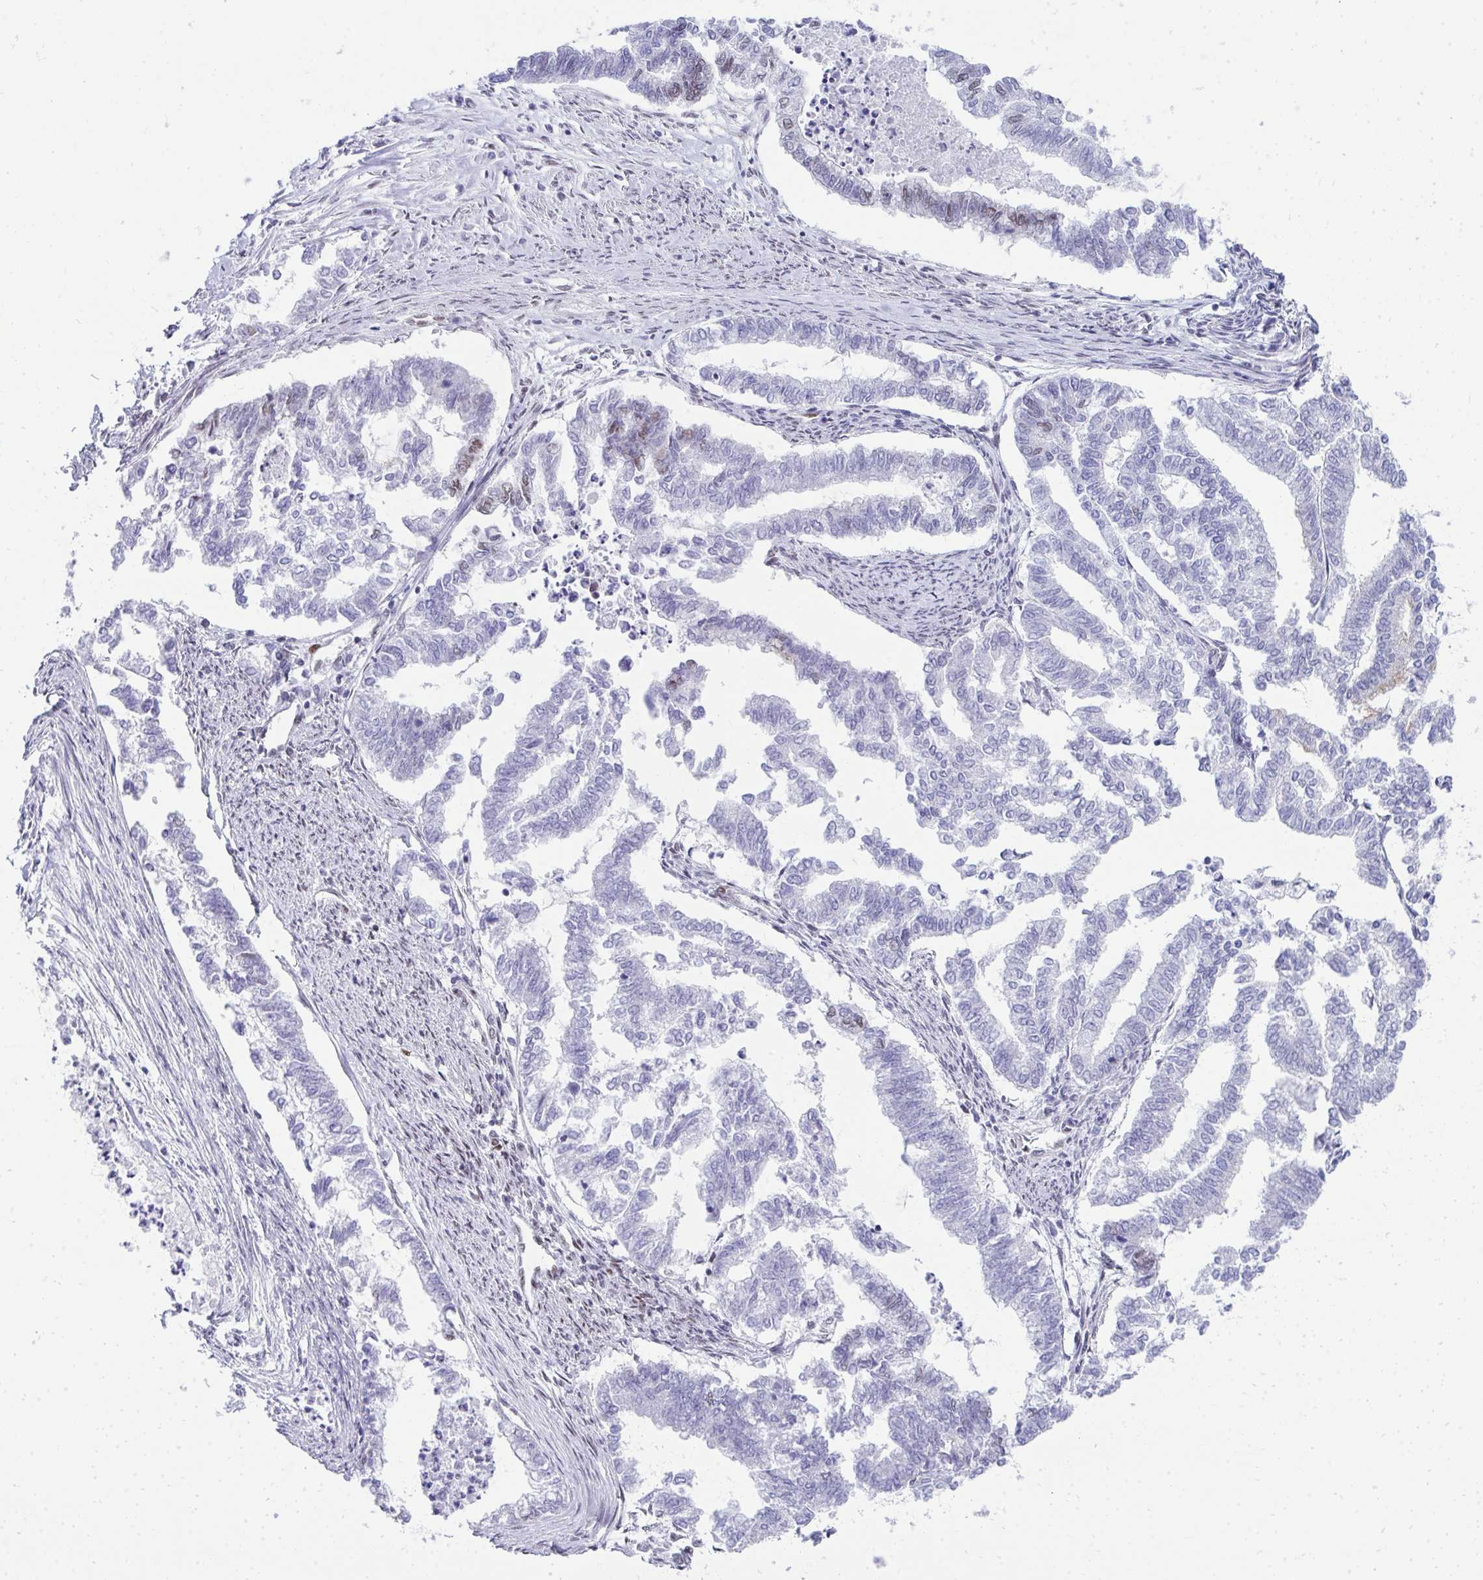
{"staining": {"intensity": "weak", "quantity": "<25%", "location": "nuclear"}, "tissue": "endometrial cancer", "cell_type": "Tumor cells", "image_type": "cancer", "snomed": [{"axis": "morphology", "description": "Adenocarcinoma, NOS"}, {"axis": "topography", "description": "Endometrium"}], "caption": "This is an immunohistochemistry (IHC) histopathology image of human endometrial cancer (adenocarcinoma). There is no positivity in tumor cells.", "gene": "GLDN", "patient": {"sex": "female", "age": 79}}